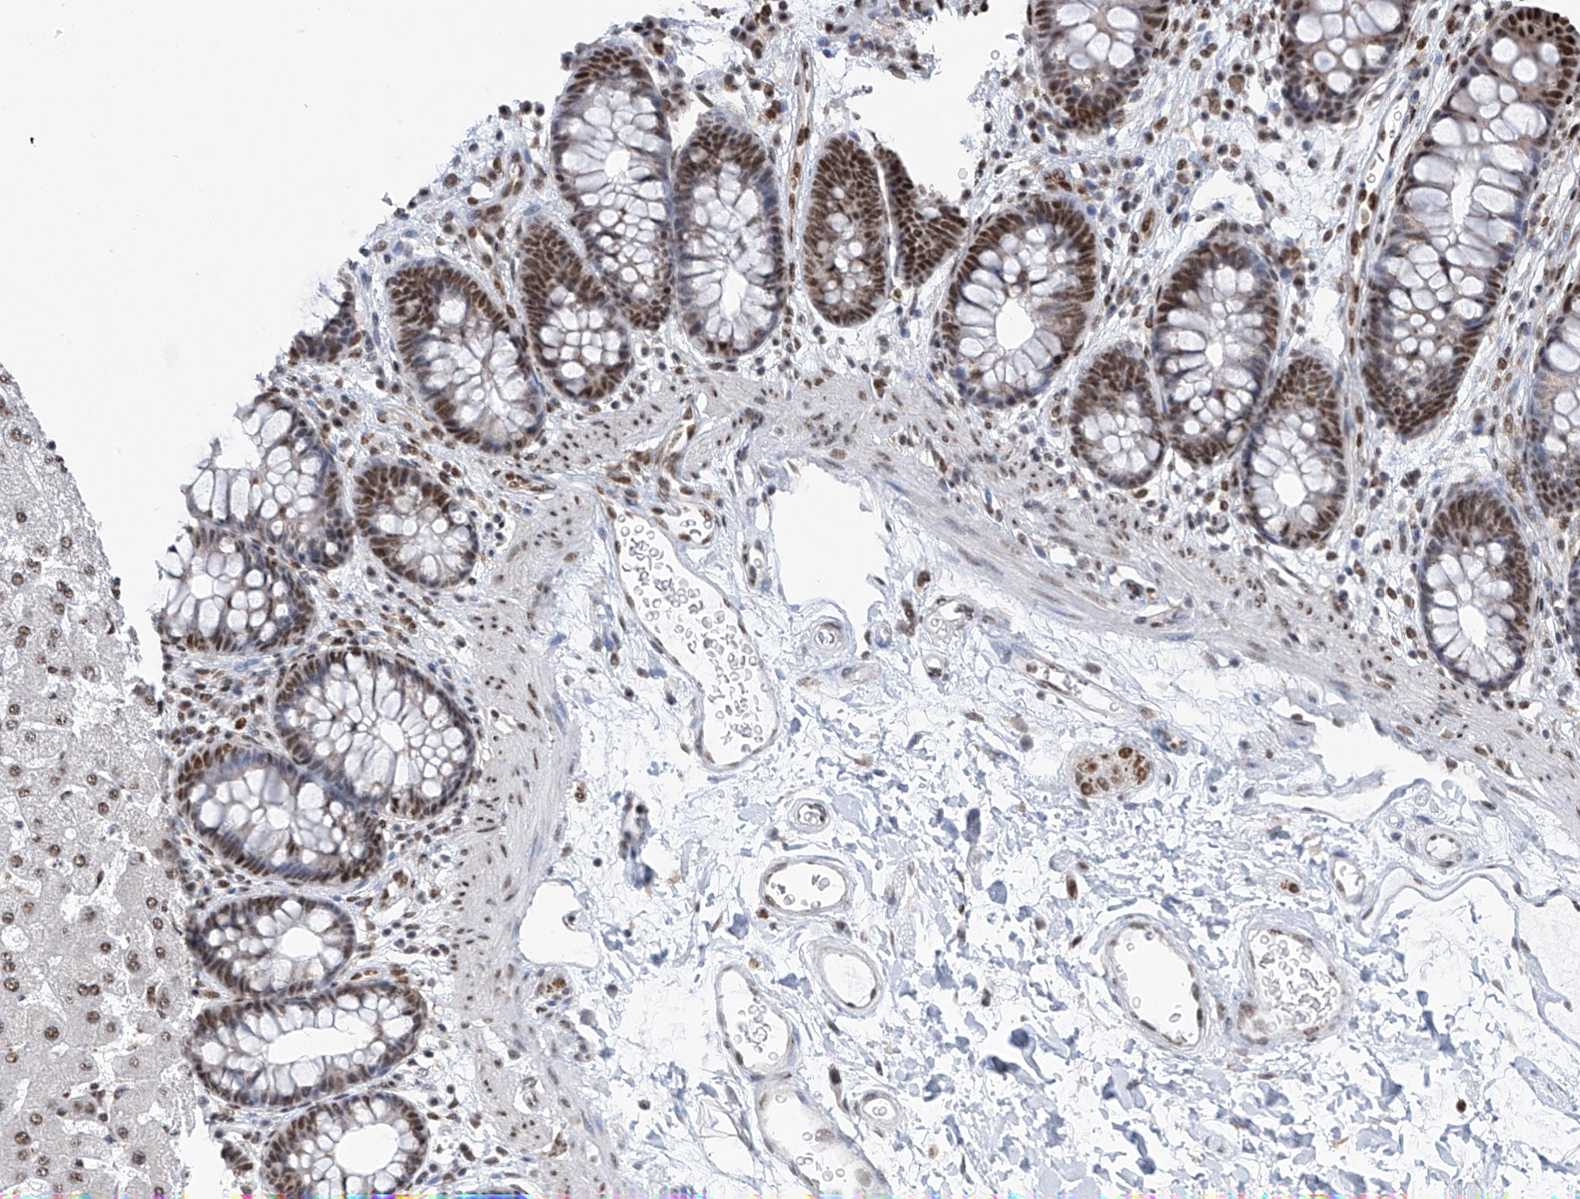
{"staining": {"intensity": "moderate", "quantity": ">75%", "location": "nuclear"}, "tissue": "colon", "cell_type": "Endothelial cells", "image_type": "normal", "snomed": [{"axis": "morphology", "description": "Normal tissue, NOS"}, {"axis": "topography", "description": "Colon"}], "caption": "Endothelial cells demonstrate medium levels of moderate nuclear staining in about >75% of cells in unremarkable human colon.", "gene": "APLF", "patient": {"sex": "female", "age": 62}}